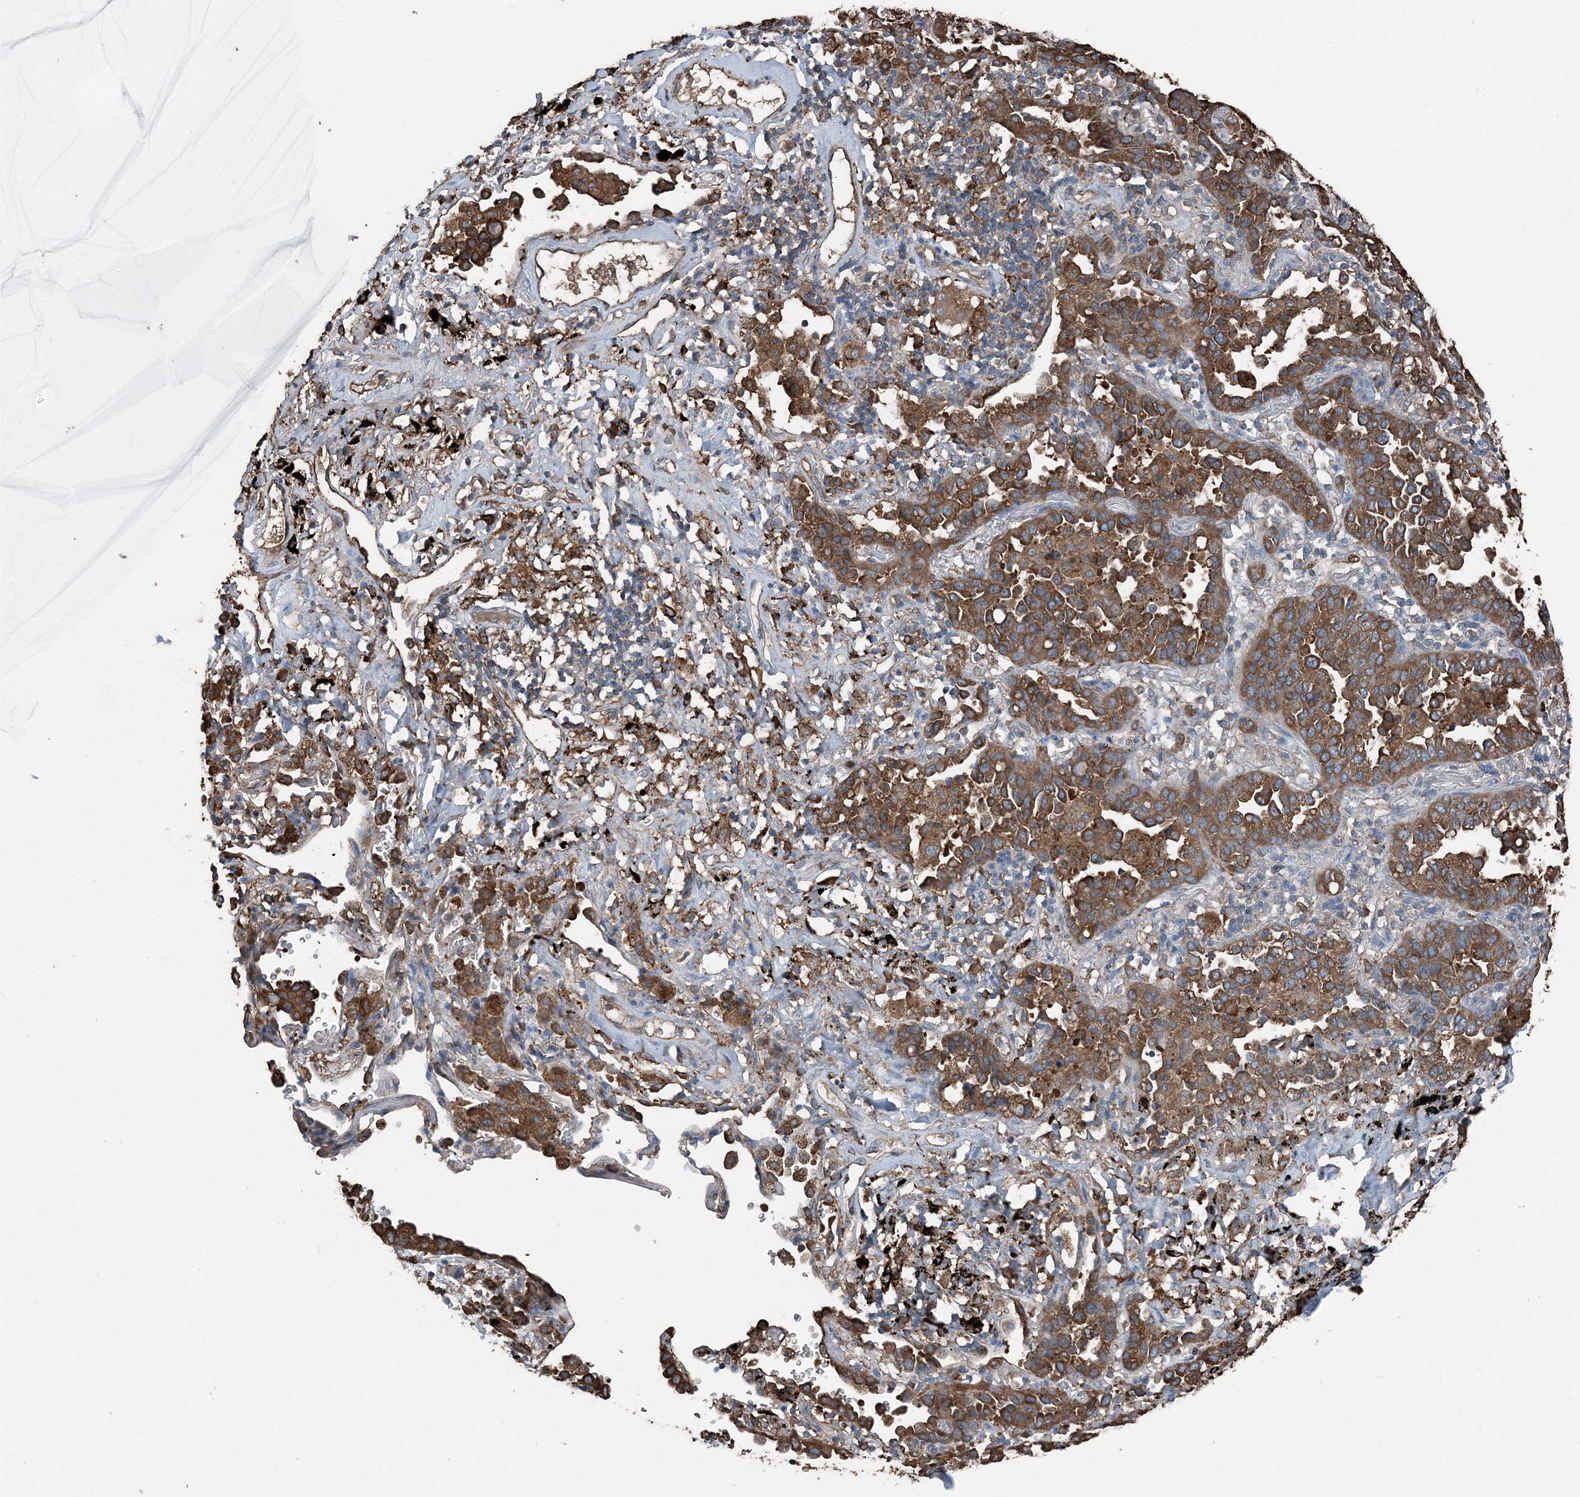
{"staining": {"intensity": "strong", "quantity": ">75%", "location": "cytoplasmic/membranous"}, "tissue": "lung cancer", "cell_type": "Tumor cells", "image_type": "cancer", "snomed": [{"axis": "morphology", "description": "Normal tissue, NOS"}, {"axis": "morphology", "description": "Adenocarcinoma, NOS"}, {"axis": "topography", "description": "Lung"}], "caption": "IHC micrograph of neoplastic tissue: human lung cancer stained using IHC reveals high levels of strong protein expression localized specifically in the cytoplasmic/membranous of tumor cells, appearing as a cytoplasmic/membranous brown color.", "gene": "PDIA6", "patient": {"sex": "male", "age": 59}}